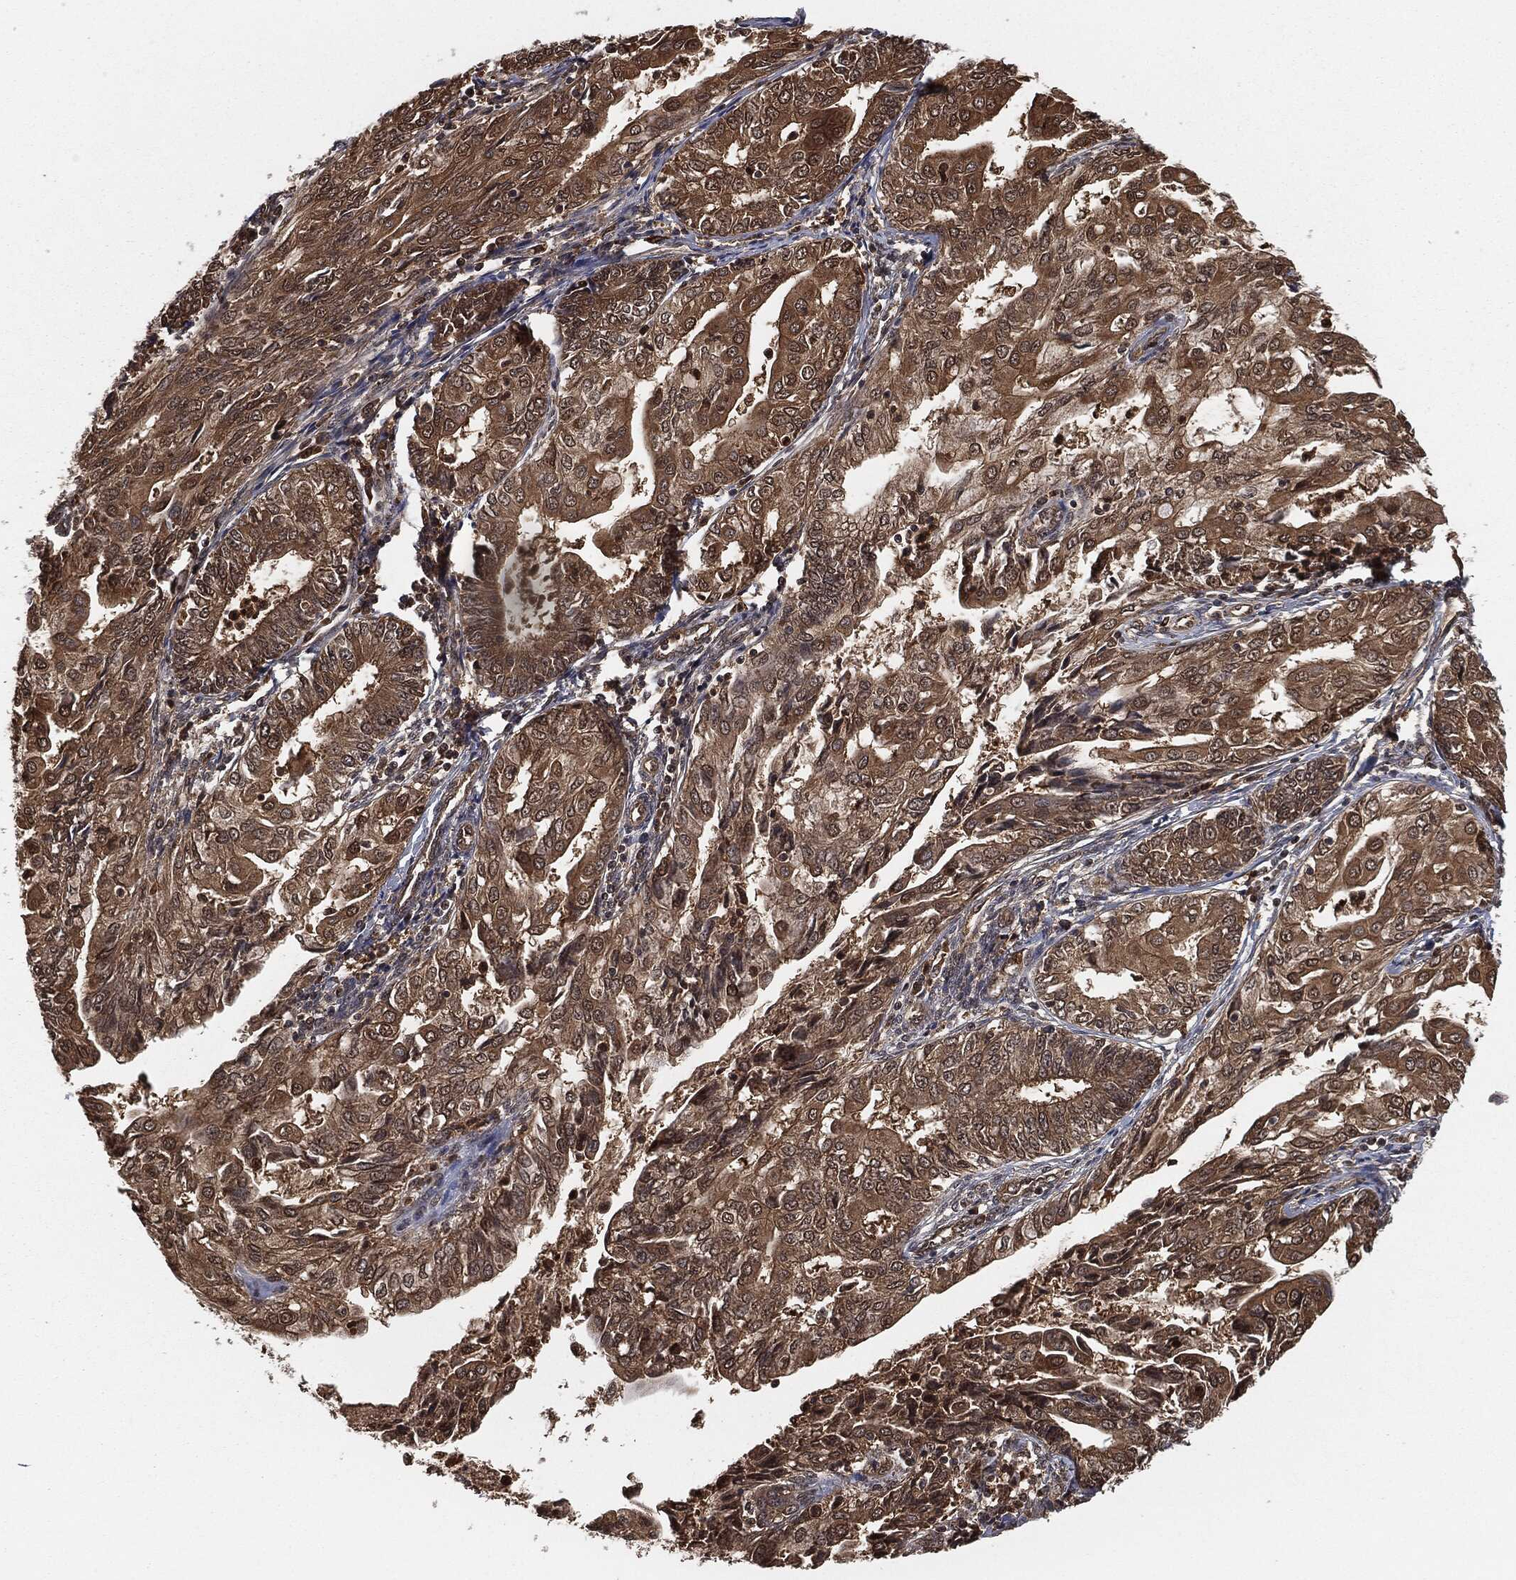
{"staining": {"intensity": "moderate", "quantity": ">75%", "location": "cytoplasmic/membranous"}, "tissue": "endometrial cancer", "cell_type": "Tumor cells", "image_type": "cancer", "snomed": [{"axis": "morphology", "description": "Adenocarcinoma, NOS"}, {"axis": "topography", "description": "Endometrium"}], "caption": "Protein analysis of adenocarcinoma (endometrial) tissue exhibits moderate cytoplasmic/membranous positivity in approximately >75% of tumor cells.", "gene": "CAPRIN2", "patient": {"sex": "female", "age": 68}}